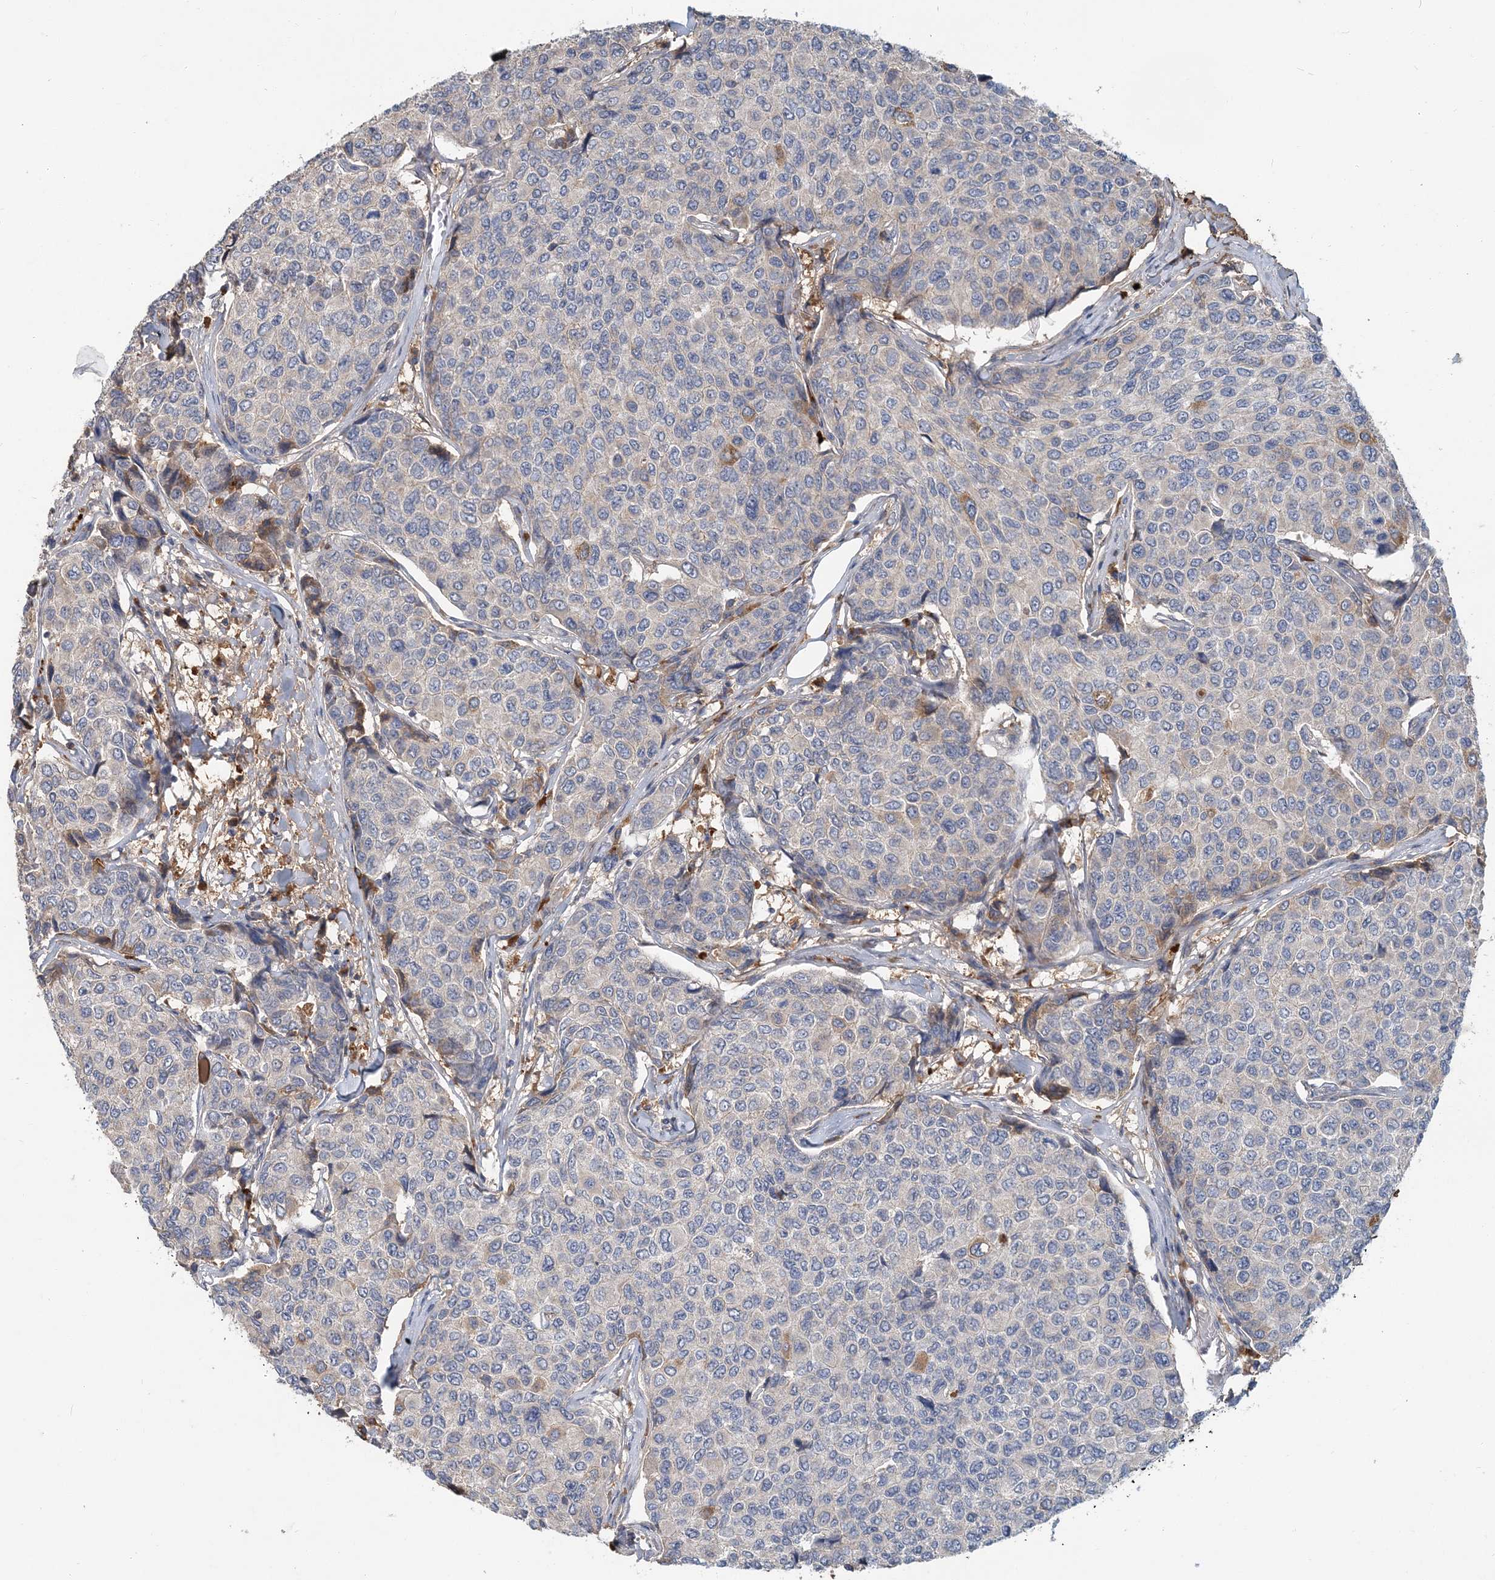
{"staining": {"intensity": "negative", "quantity": "none", "location": "none"}, "tissue": "breast cancer", "cell_type": "Tumor cells", "image_type": "cancer", "snomed": [{"axis": "morphology", "description": "Duct carcinoma"}, {"axis": "topography", "description": "Breast"}], "caption": "DAB immunohistochemical staining of human breast cancer demonstrates no significant staining in tumor cells.", "gene": "RNF25", "patient": {"sex": "female", "age": 55}}